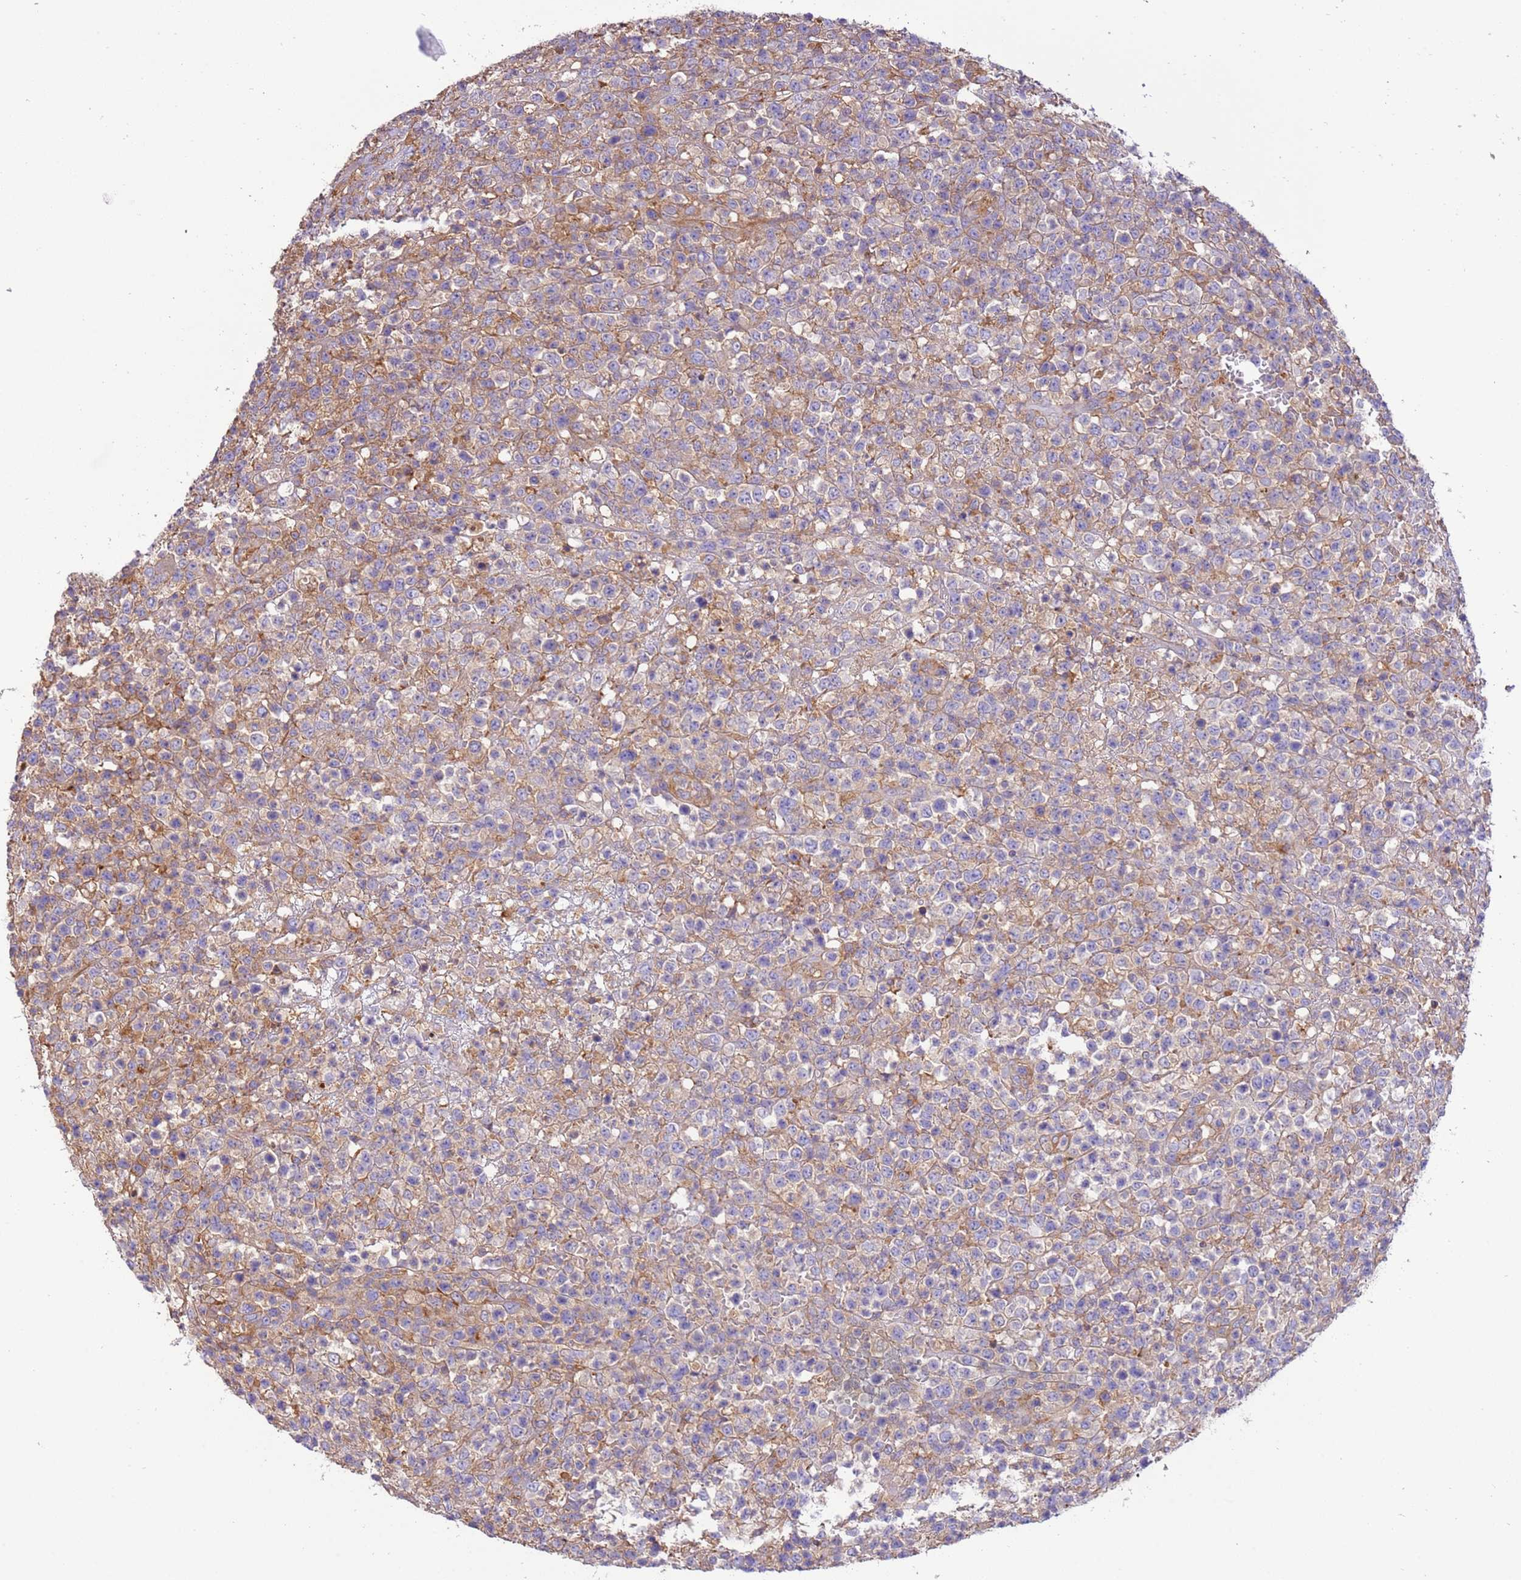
{"staining": {"intensity": "negative", "quantity": "none", "location": "none"}, "tissue": "lymphoma", "cell_type": "Tumor cells", "image_type": "cancer", "snomed": [{"axis": "morphology", "description": "Malignant lymphoma, non-Hodgkin's type, High grade"}, {"axis": "topography", "description": "Colon"}], "caption": "Lymphoma was stained to show a protein in brown. There is no significant positivity in tumor cells. The staining was performed using DAB (3,3'-diaminobenzidine) to visualize the protein expression in brown, while the nuclei were stained in blue with hematoxylin (Magnification: 20x).", "gene": "NAALADL1", "patient": {"sex": "female", "age": 53}}